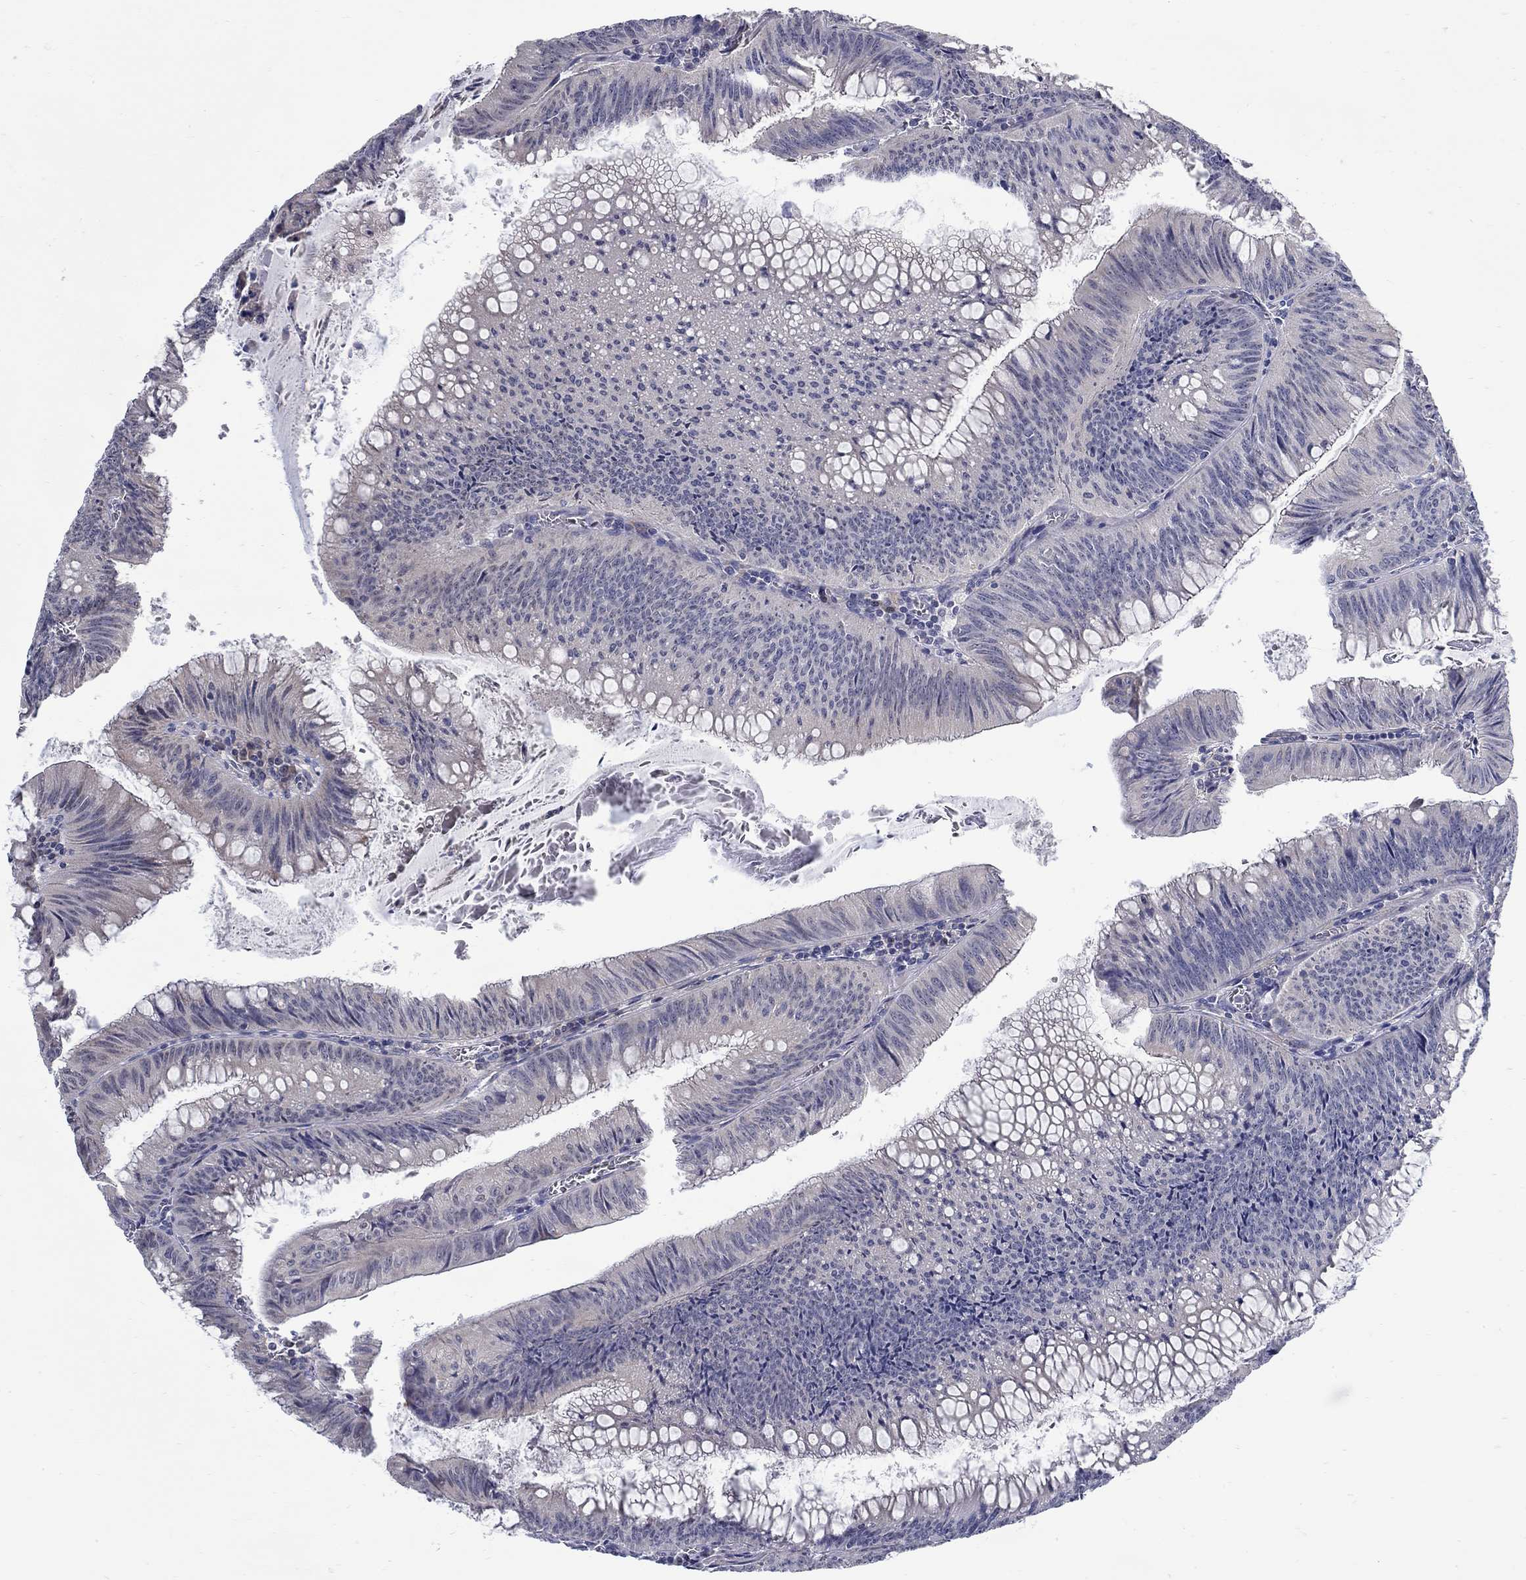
{"staining": {"intensity": "negative", "quantity": "none", "location": "none"}, "tissue": "colorectal cancer", "cell_type": "Tumor cells", "image_type": "cancer", "snomed": [{"axis": "morphology", "description": "Adenocarcinoma, NOS"}, {"axis": "topography", "description": "Rectum"}], "caption": "Immunohistochemical staining of colorectal cancer (adenocarcinoma) shows no significant positivity in tumor cells. (DAB (3,3'-diaminobenzidine) immunohistochemistry, high magnification).", "gene": "ABCA4", "patient": {"sex": "female", "age": 72}}